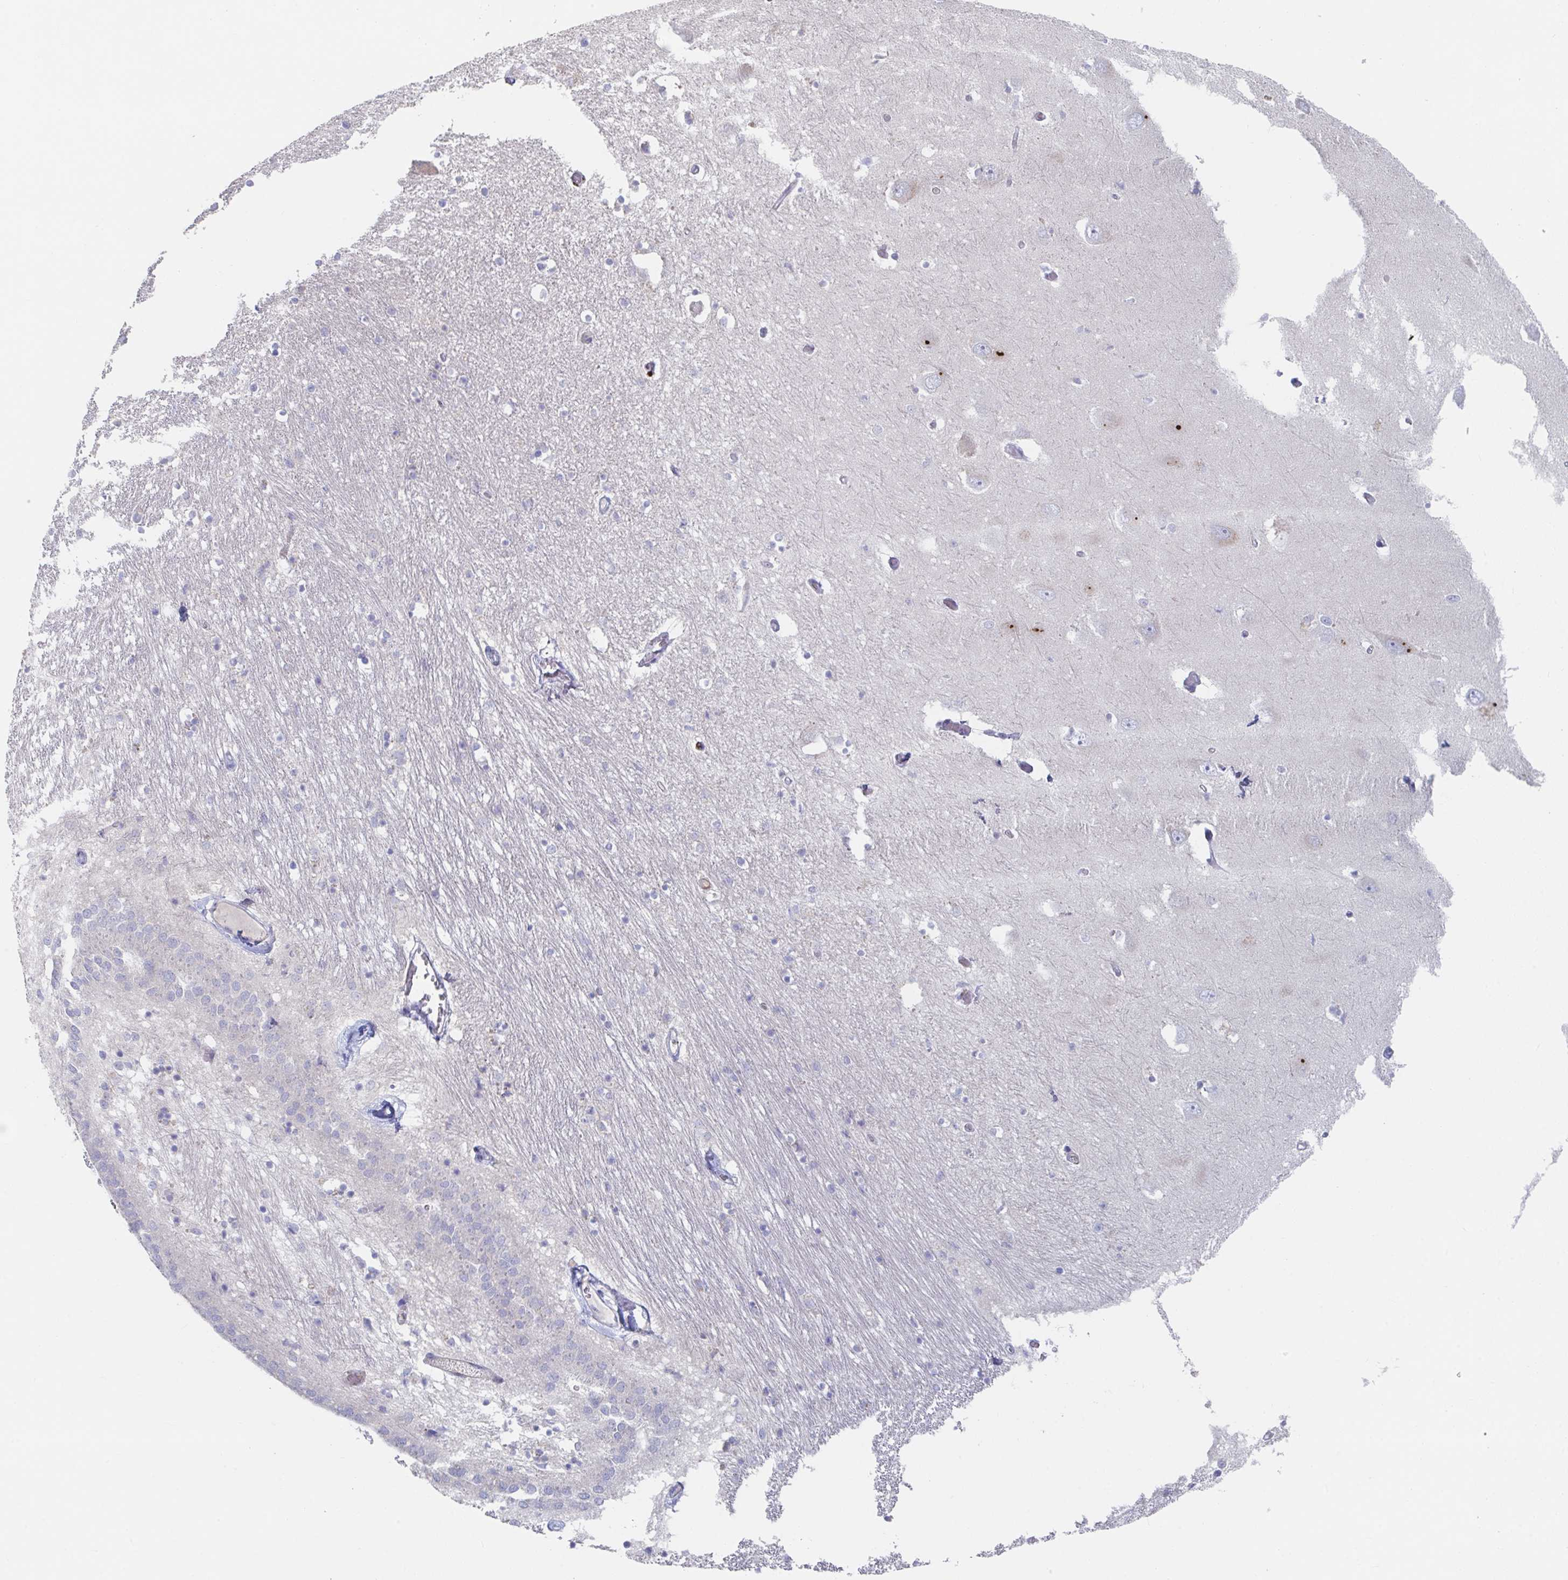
{"staining": {"intensity": "negative", "quantity": "none", "location": "none"}, "tissue": "caudate", "cell_type": "Glial cells", "image_type": "normal", "snomed": [{"axis": "morphology", "description": "Normal tissue, NOS"}, {"axis": "topography", "description": "Lateral ventricle wall"}, {"axis": "topography", "description": "Hippocampus"}], "caption": "Caudate stained for a protein using immunohistochemistry (IHC) reveals no staining glial cells.", "gene": "KCNK5", "patient": {"sex": "female", "age": 63}}